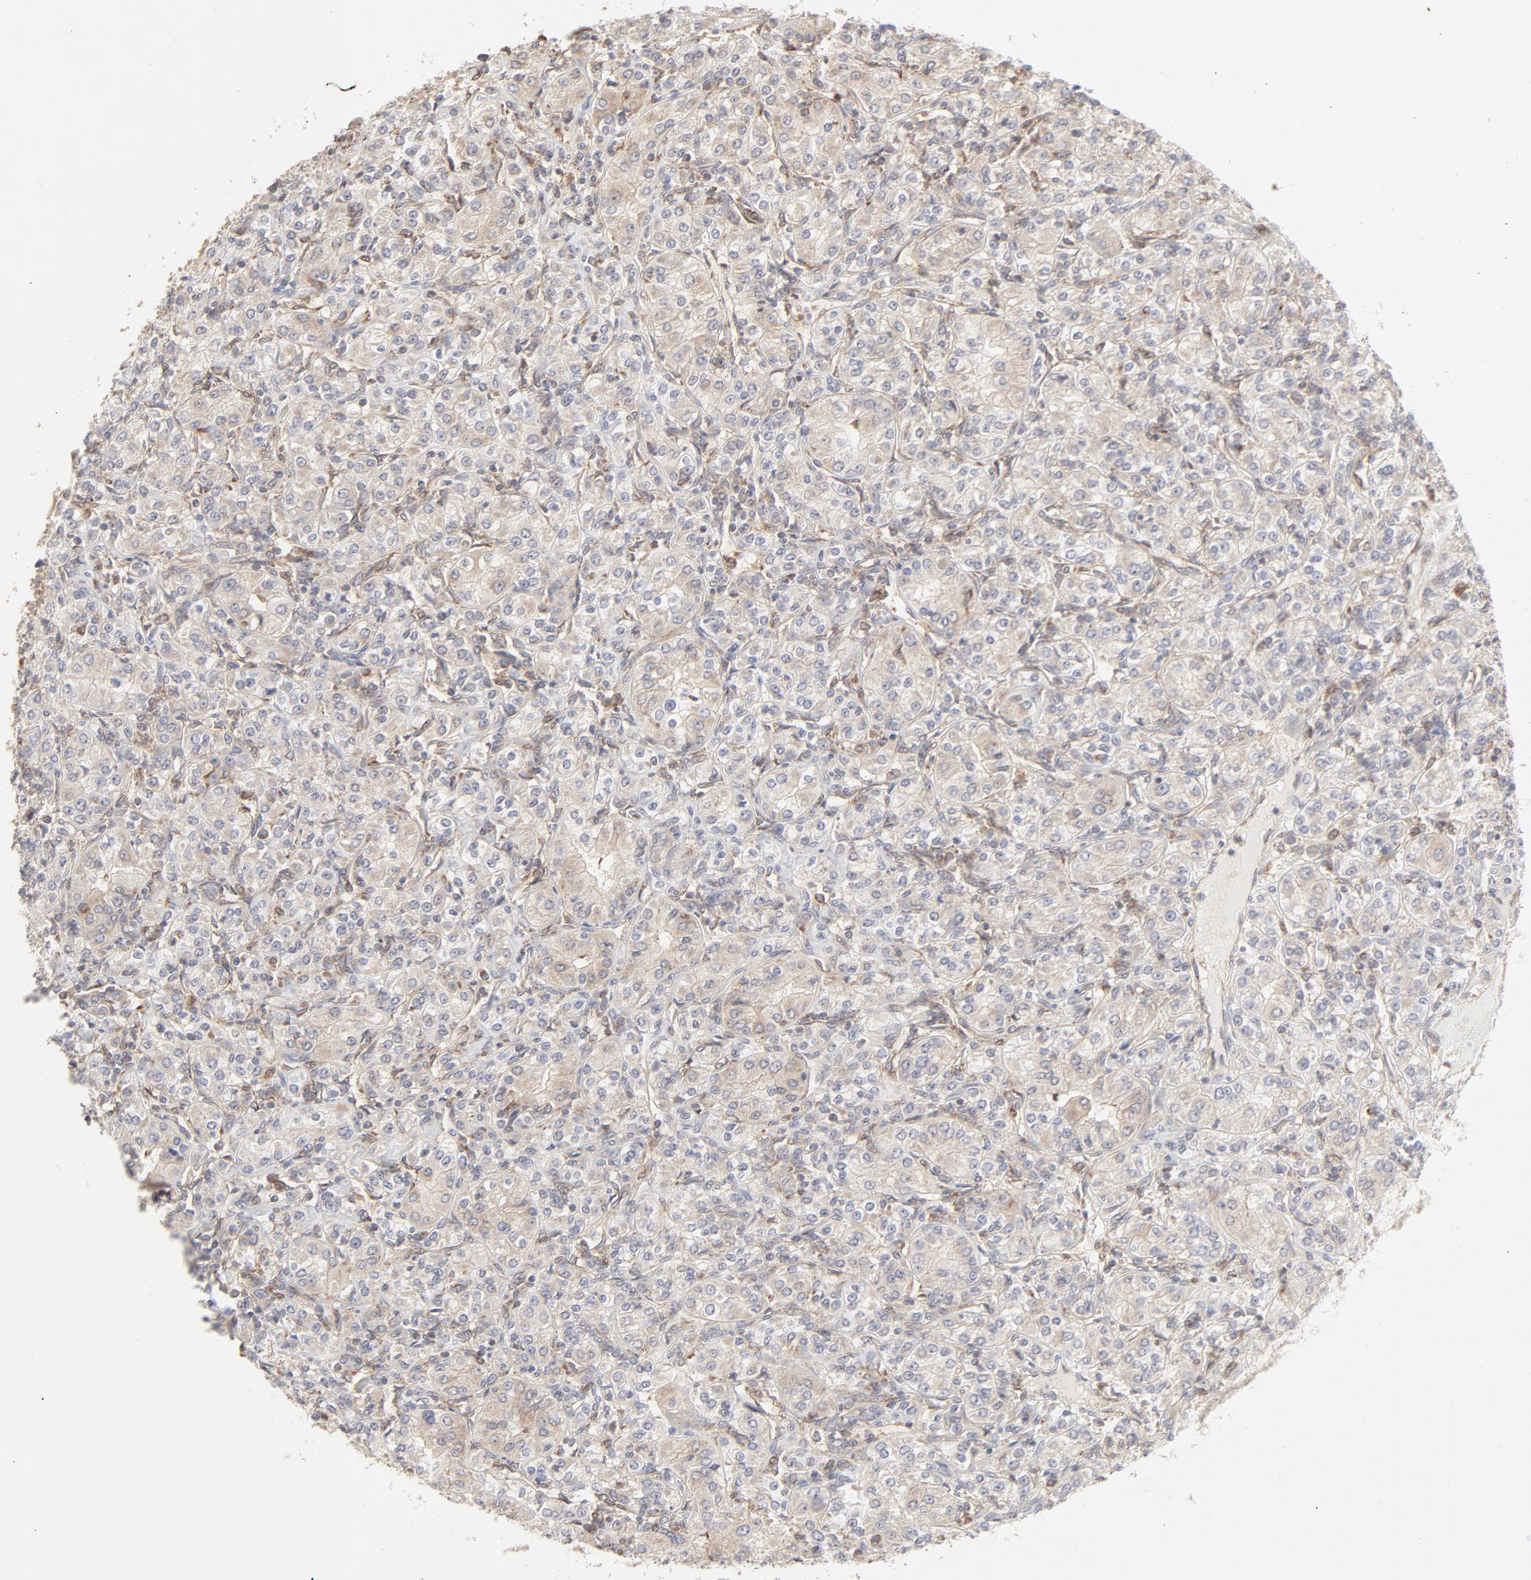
{"staining": {"intensity": "weak", "quantity": "<25%", "location": "cytoplasmic/membranous"}, "tissue": "renal cancer", "cell_type": "Tumor cells", "image_type": "cancer", "snomed": [{"axis": "morphology", "description": "Adenocarcinoma, NOS"}, {"axis": "topography", "description": "Kidney"}], "caption": "Protein analysis of renal cancer (adenocarcinoma) exhibits no significant staining in tumor cells.", "gene": "RAB5C", "patient": {"sex": "male", "age": 77}}